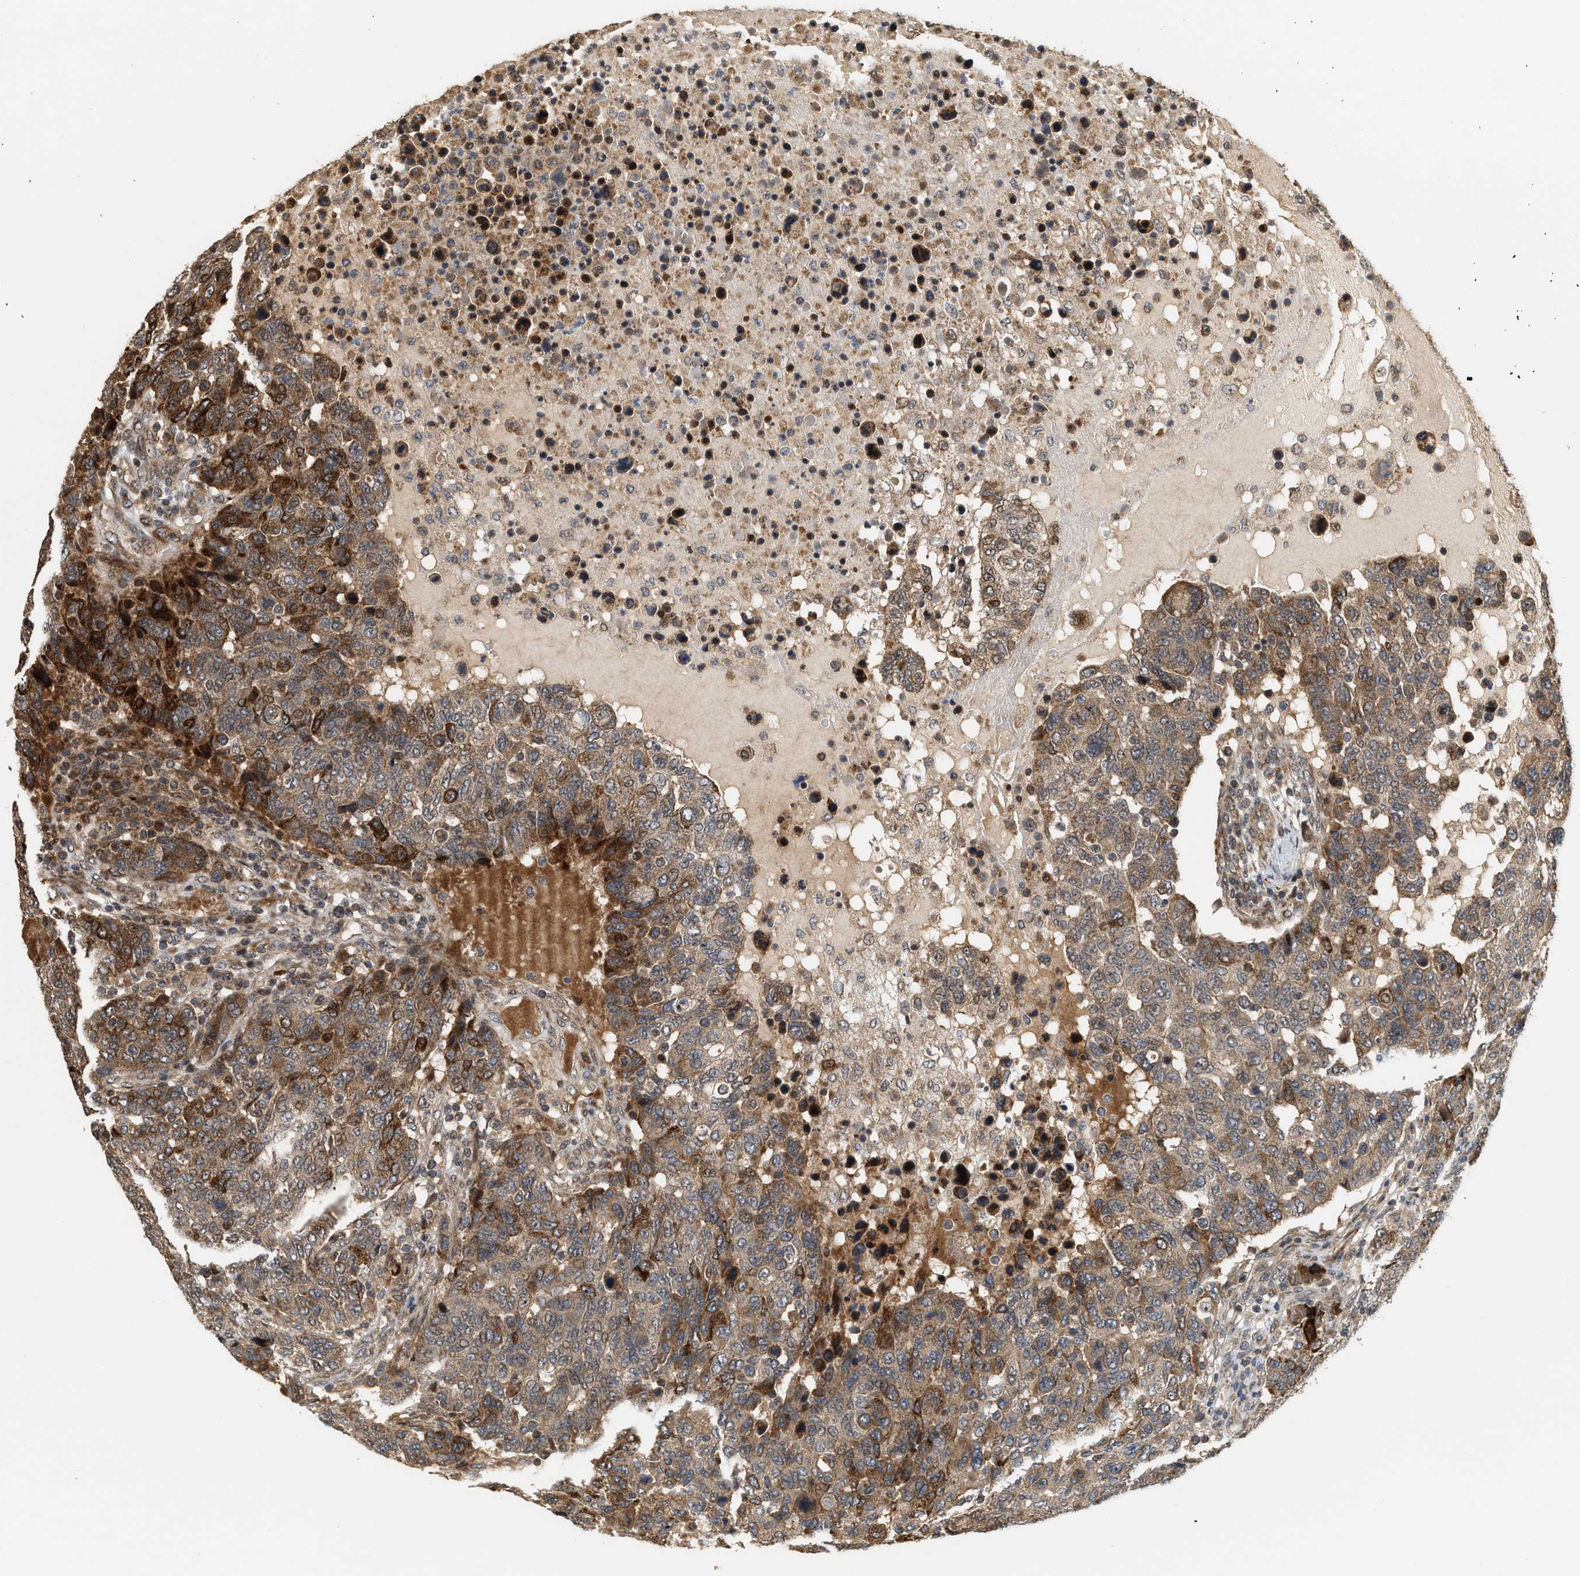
{"staining": {"intensity": "moderate", "quantity": ">75%", "location": "cytoplasmic/membranous,nuclear"}, "tissue": "breast cancer", "cell_type": "Tumor cells", "image_type": "cancer", "snomed": [{"axis": "morphology", "description": "Duct carcinoma"}, {"axis": "topography", "description": "Breast"}], "caption": "Protein expression analysis of human breast cancer reveals moderate cytoplasmic/membranous and nuclear positivity in approximately >75% of tumor cells.", "gene": "ELP2", "patient": {"sex": "female", "age": 37}}